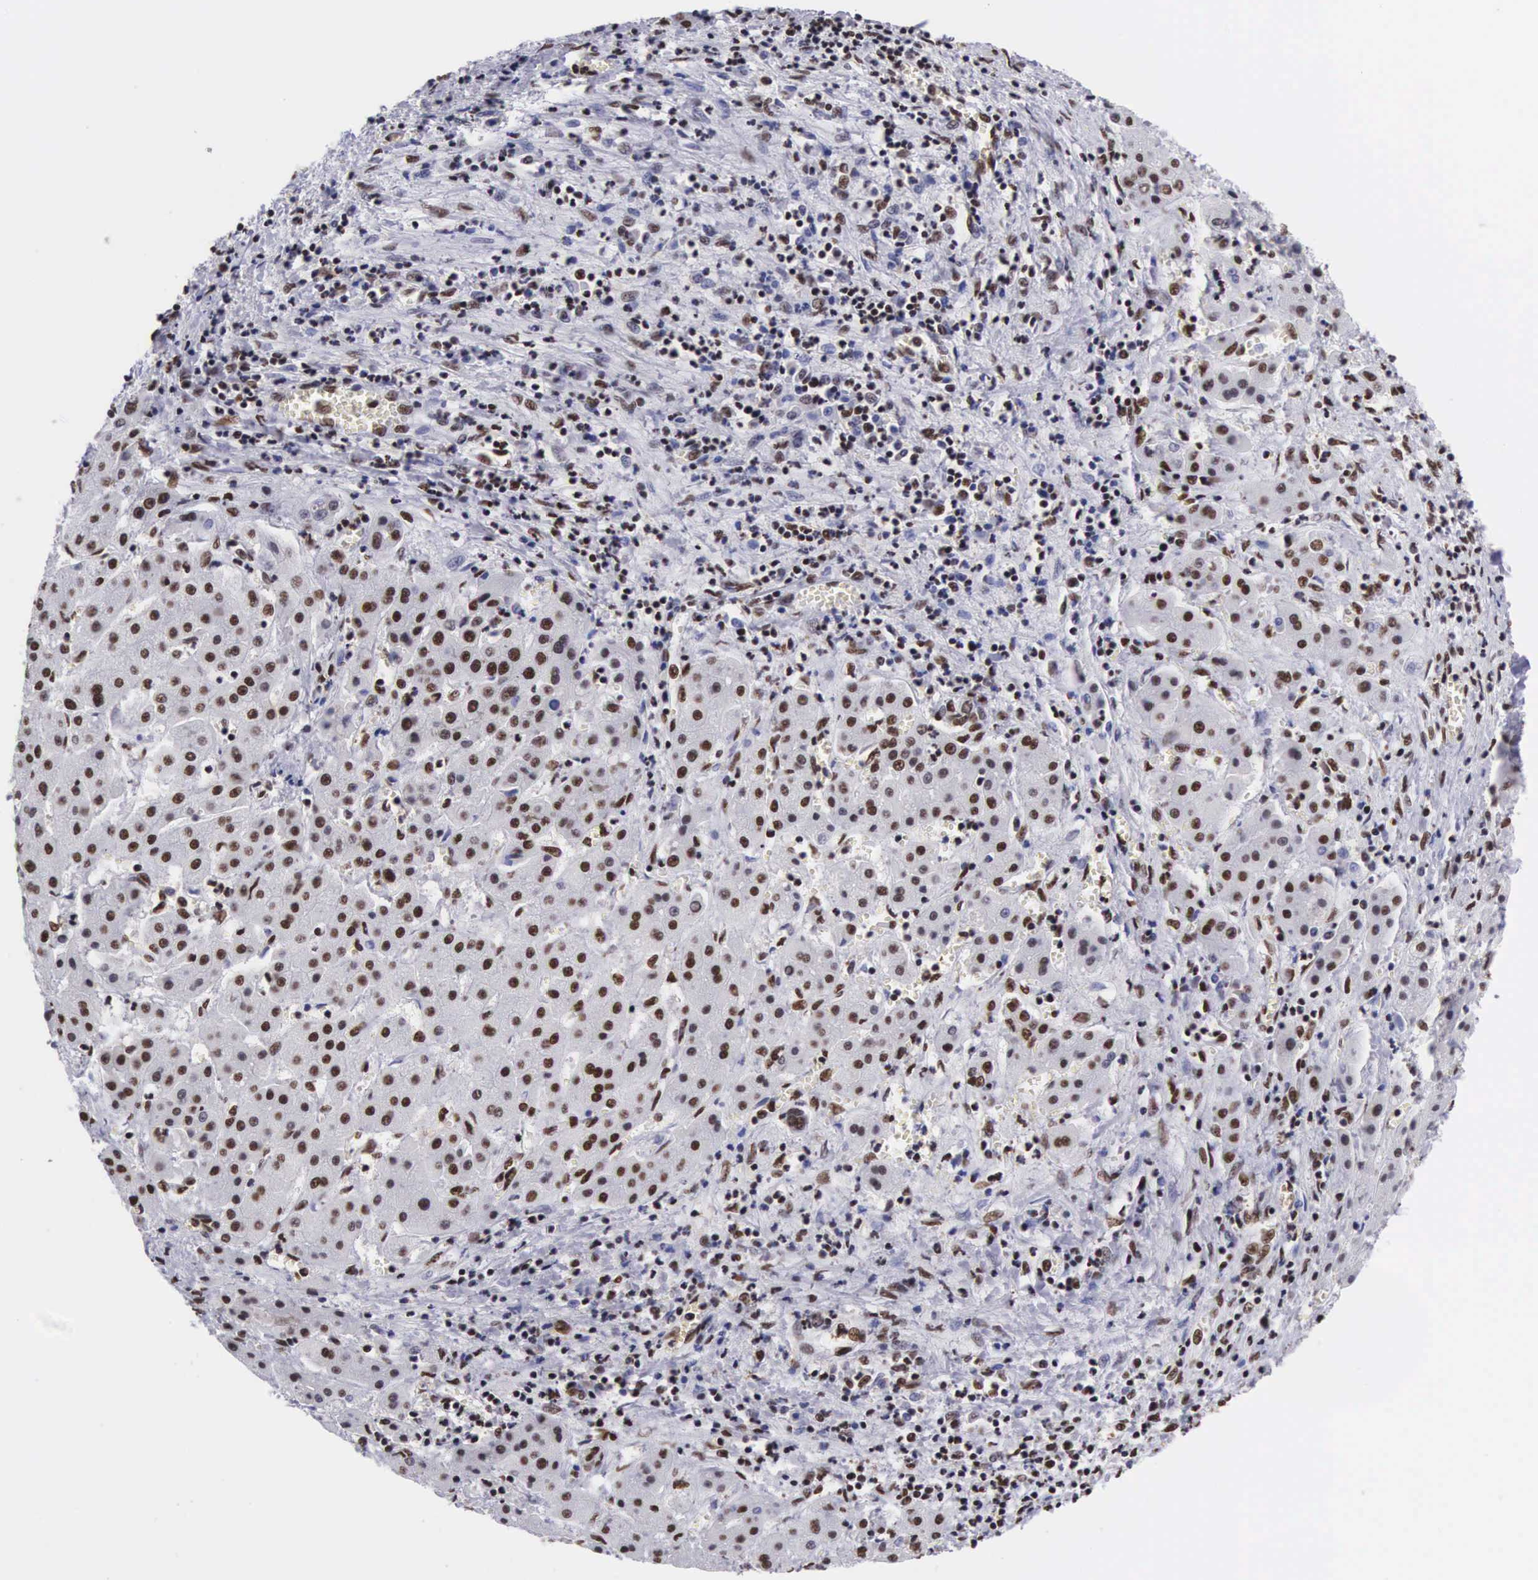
{"staining": {"intensity": "moderate", "quantity": ">75%", "location": "nuclear"}, "tissue": "liver cancer", "cell_type": "Tumor cells", "image_type": "cancer", "snomed": [{"axis": "morphology", "description": "Carcinoma, Hepatocellular, NOS"}, {"axis": "topography", "description": "Liver"}], "caption": "The immunohistochemical stain labels moderate nuclear staining in tumor cells of hepatocellular carcinoma (liver) tissue.", "gene": "SF3A1", "patient": {"sex": "male", "age": 24}}